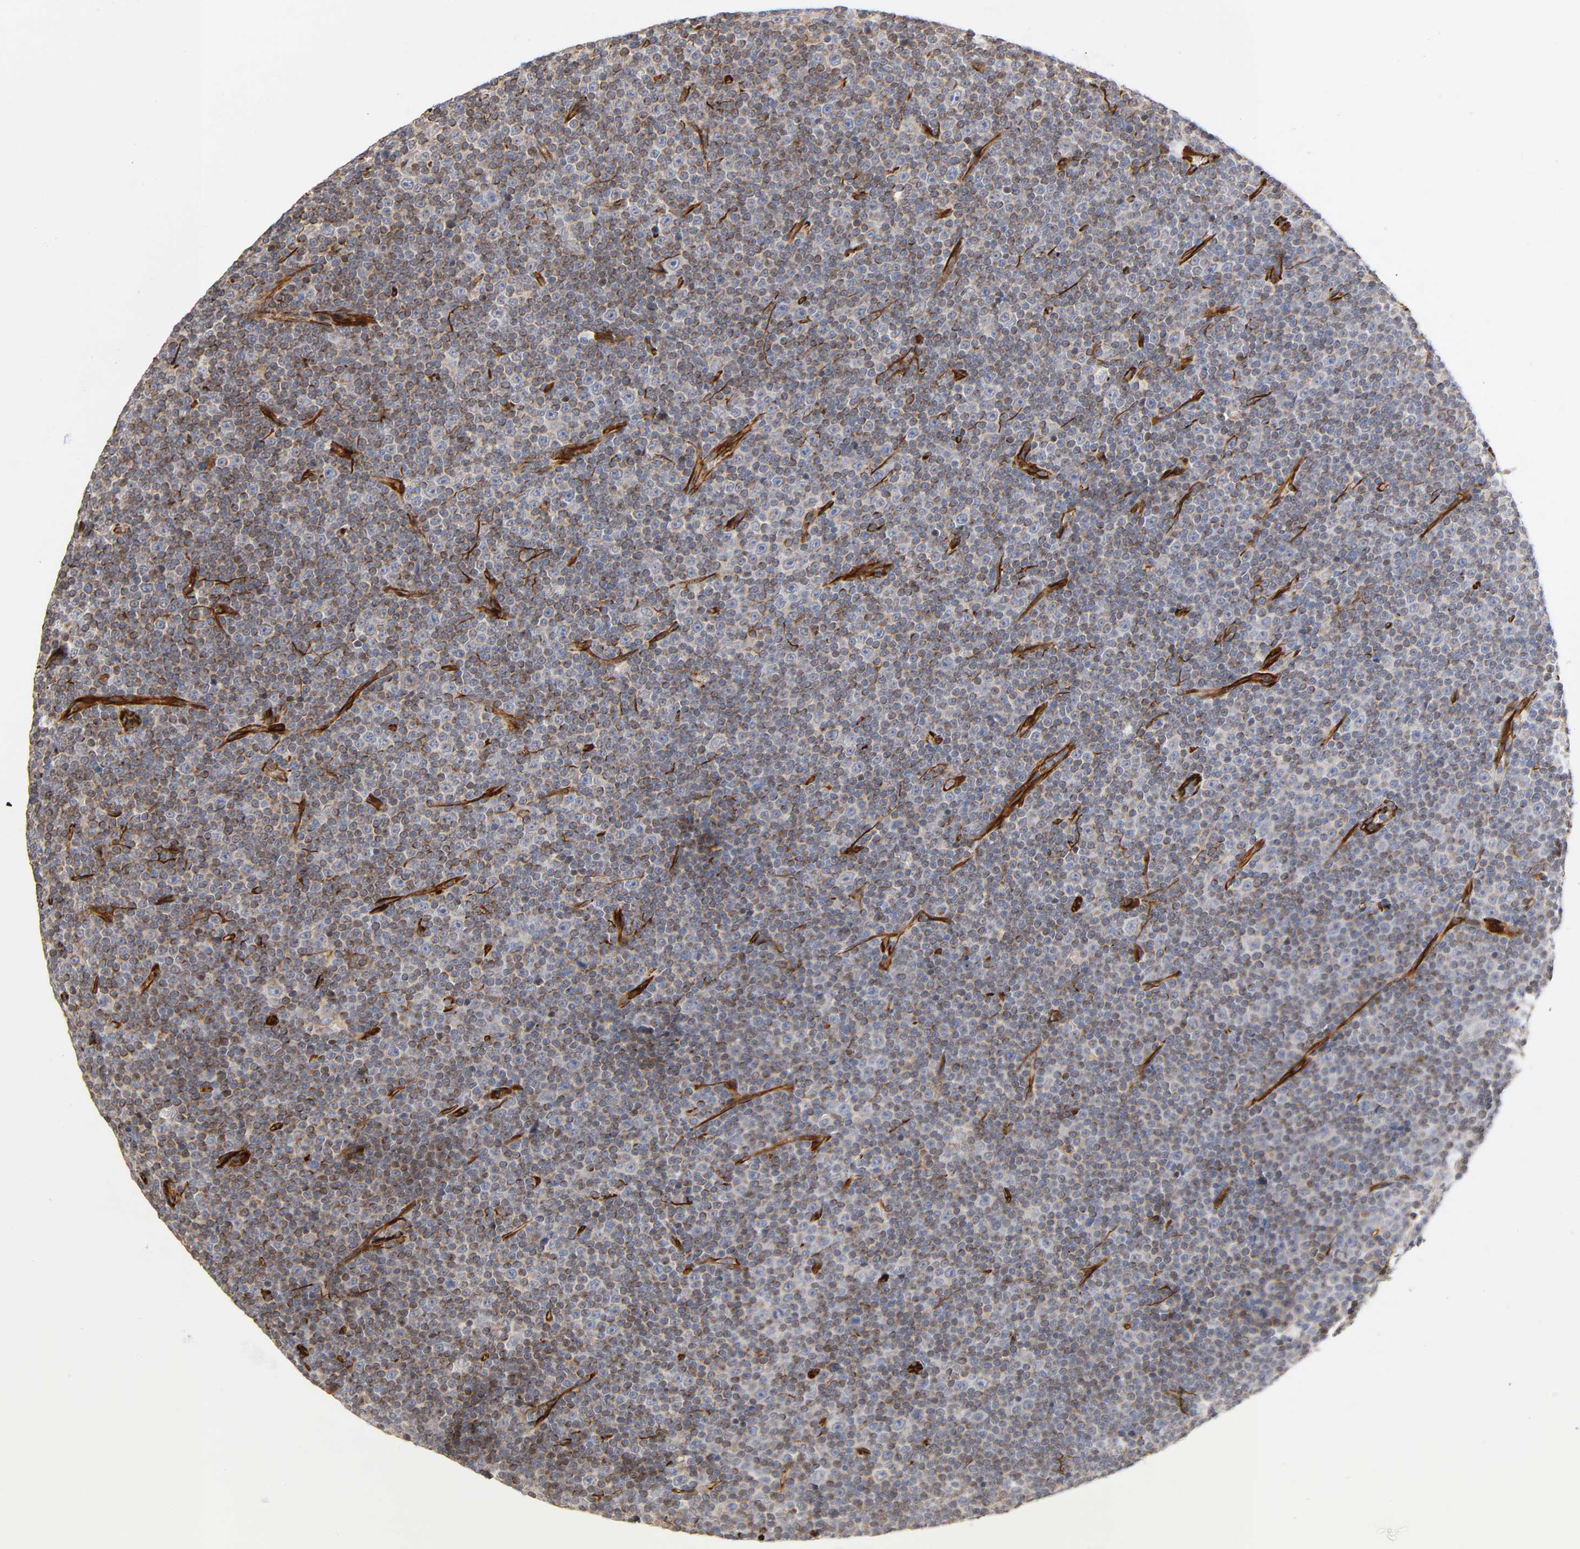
{"staining": {"intensity": "moderate", "quantity": "25%-75%", "location": "cytoplasmic/membranous"}, "tissue": "lymphoma", "cell_type": "Tumor cells", "image_type": "cancer", "snomed": [{"axis": "morphology", "description": "Malignant lymphoma, non-Hodgkin's type, Low grade"}, {"axis": "topography", "description": "Lymph node"}], "caption": "Immunohistochemistry photomicrograph of neoplastic tissue: human malignant lymphoma, non-Hodgkin's type (low-grade) stained using immunohistochemistry exhibits medium levels of moderate protein expression localized specifically in the cytoplasmic/membranous of tumor cells, appearing as a cytoplasmic/membranous brown color.", "gene": "FAM118A", "patient": {"sex": "female", "age": 67}}